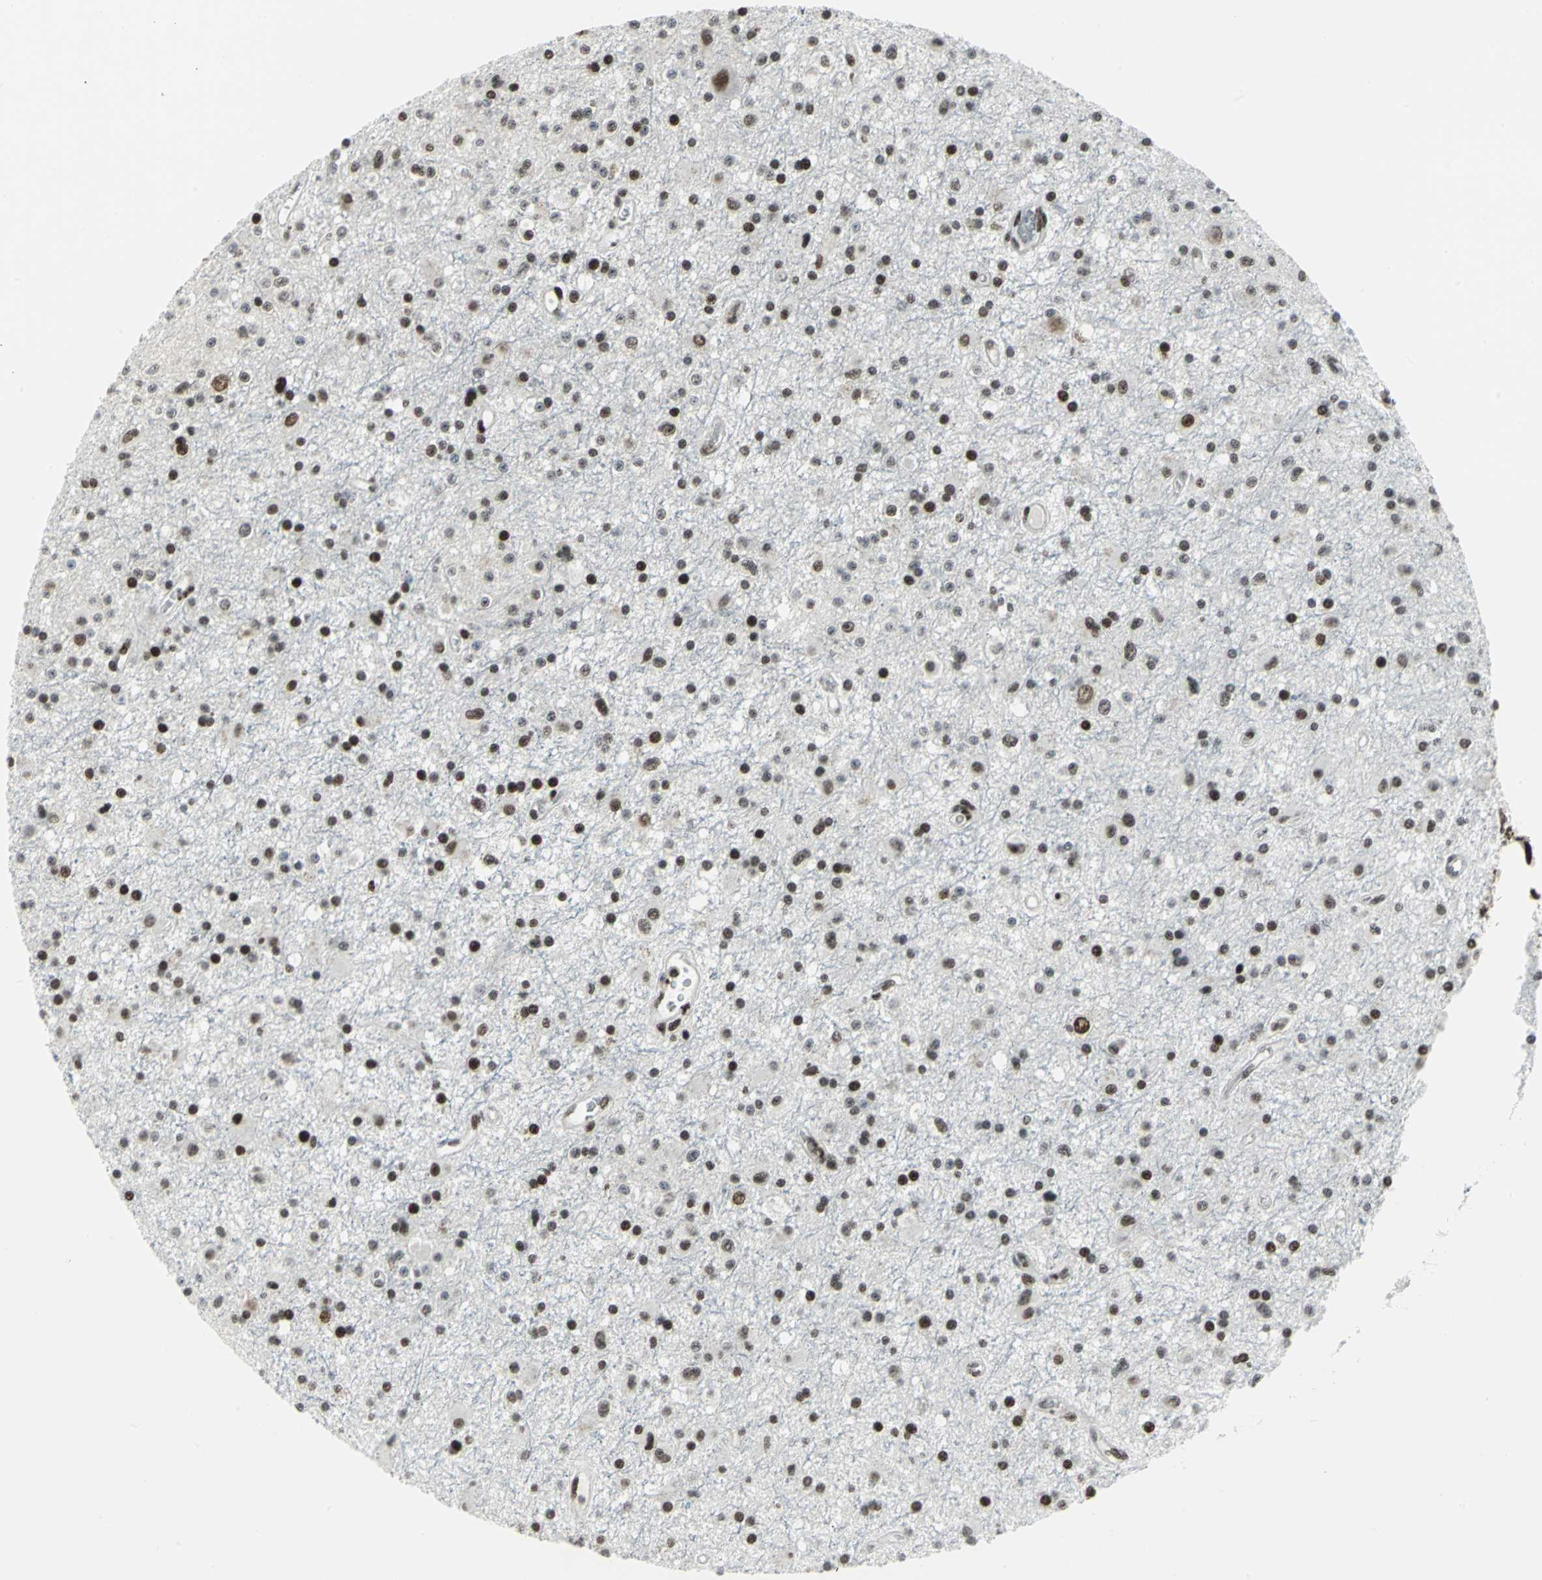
{"staining": {"intensity": "moderate", "quantity": ">75%", "location": "nuclear"}, "tissue": "glioma", "cell_type": "Tumor cells", "image_type": "cancer", "snomed": [{"axis": "morphology", "description": "Glioma, malignant, Low grade"}, {"axis": "topography", "description": "Brain"}], "caption": "Moderate nuclear protein positivity is present in about >75% of tumor cells in glioma. (Brightfield microscopy of DAB IHC at high magnification).", "gene": "SMARCA4", "patient": {"sex": "male", "age": 58}}